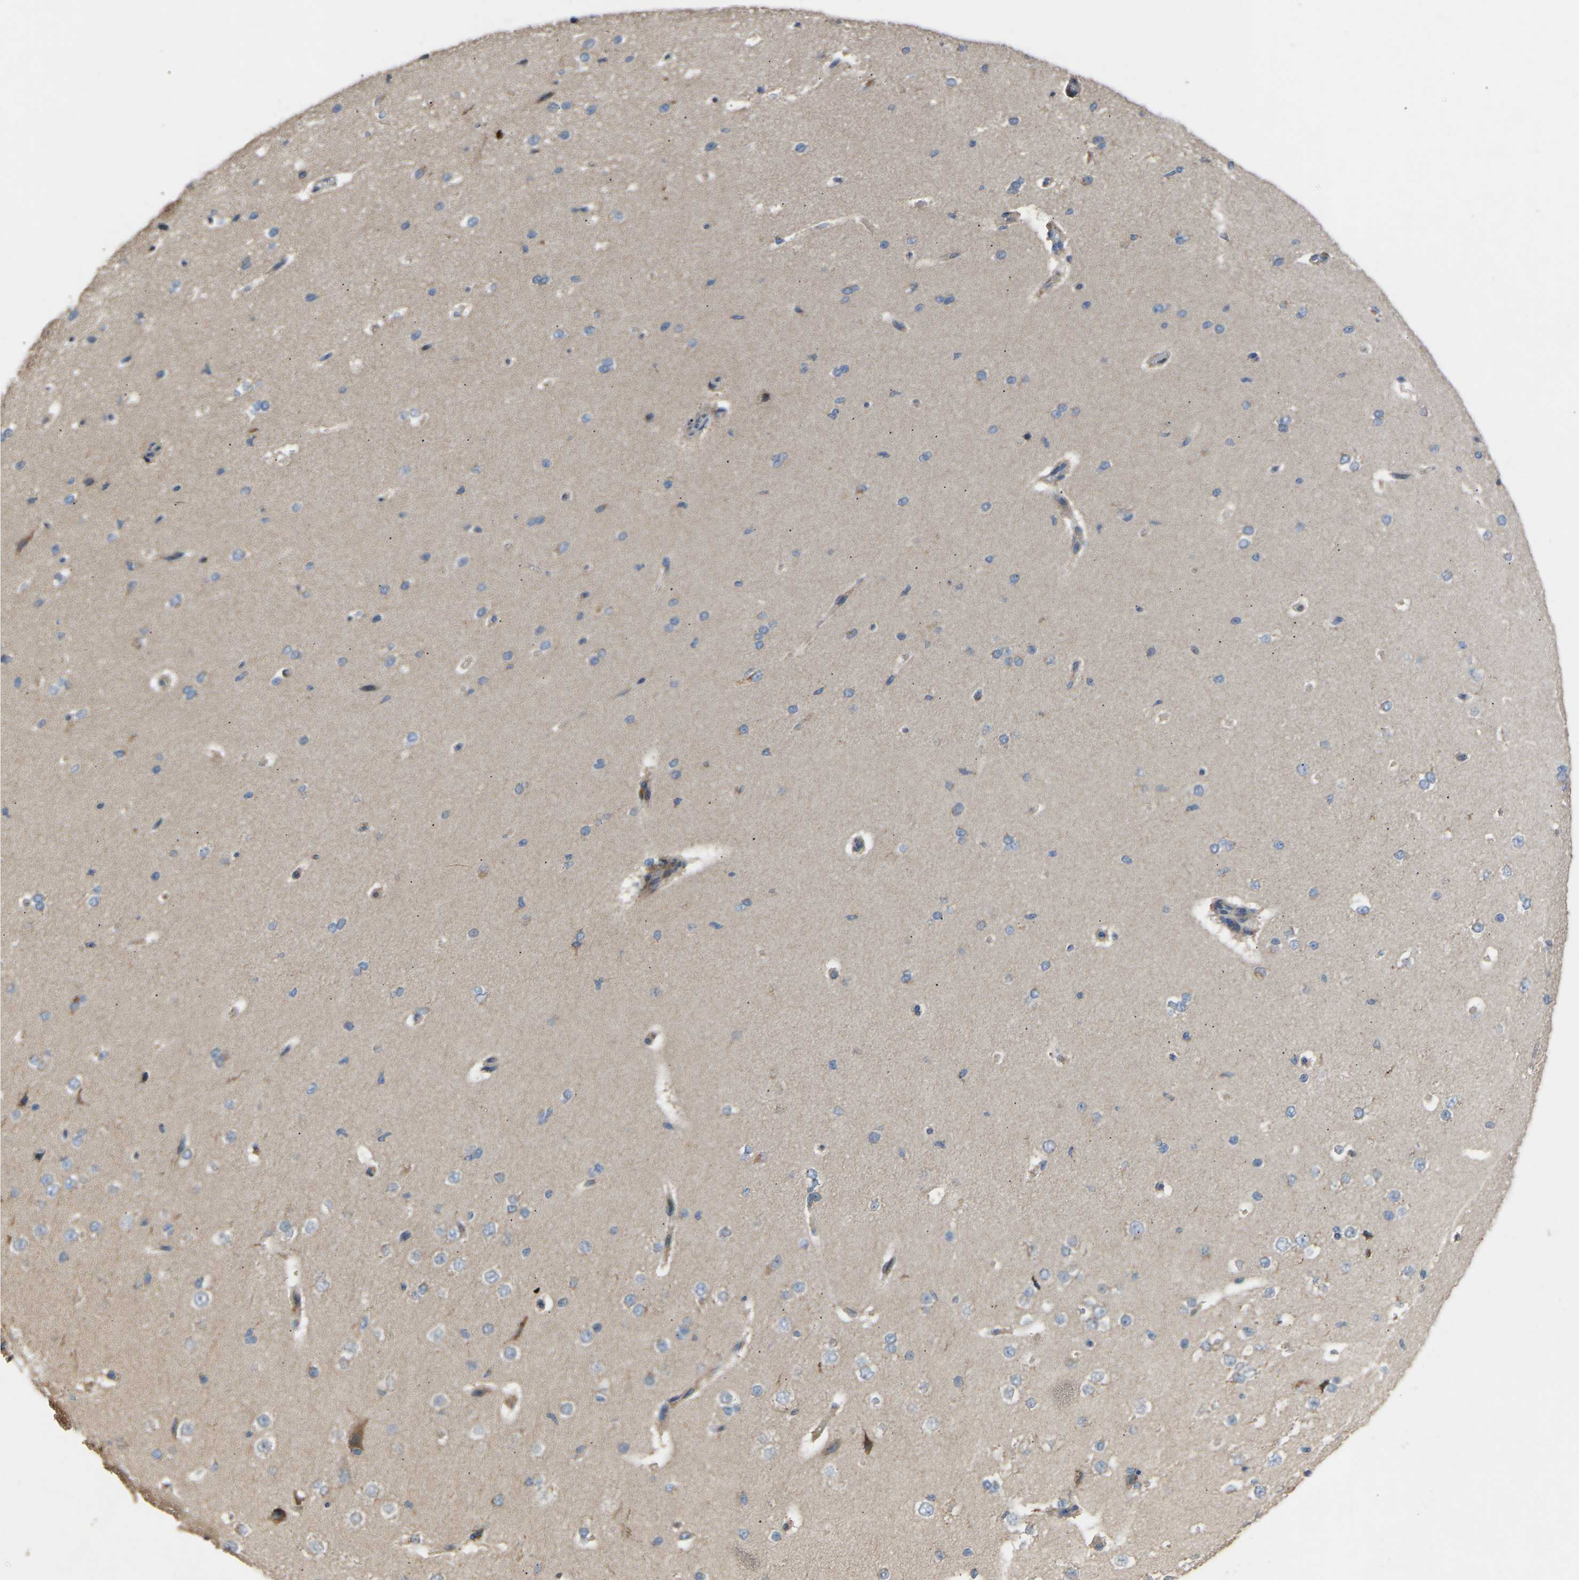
{"staining": {"intensity": "negative", "quantity": "none", "location": "none"}, "tissue": "cerebral cortex", "cell_type": "Endothelial cells", "image_type": "normal", "snomed": [{"axis": "morphology", "description": "Normal tissue, NOS"}, {"axis": "morphology", "description": "Developmental malformation"}, {"axis": "topography", "description": "Cerebral cortex"}], "caption": "DAB immunohistochemical staining of normal cerebral cortex displays no significant staining in endothelial cells.", "gene": "RGP1", "patient": {"sex": "female", "age": 30}}